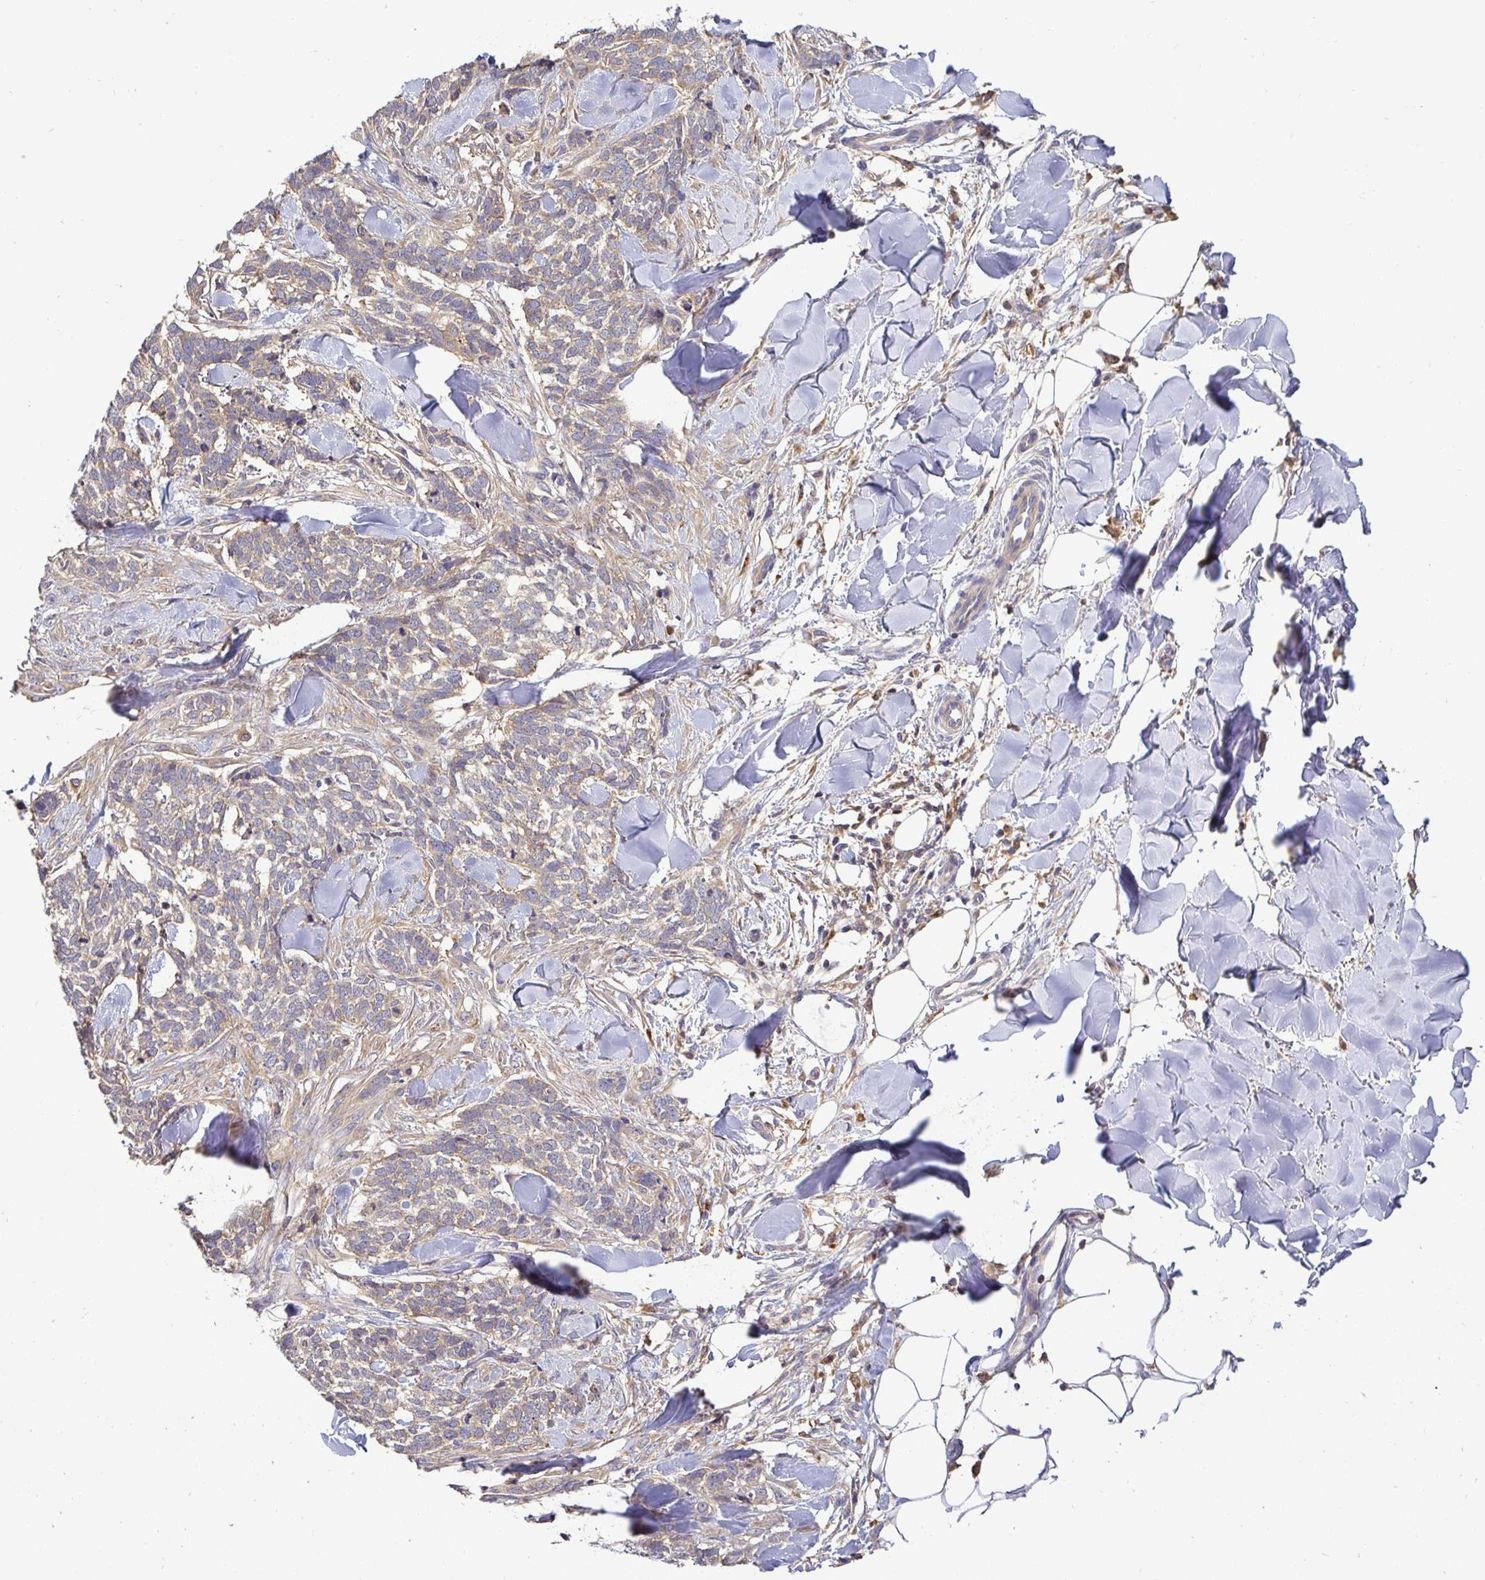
{"staining": {"intensity": "weak", "quantity": "<25%", "location": "cytoplasmic/membranous"}, "tissue": "skin cancer", "cell_type": "Tumor cells", "image_type": "cancer", "snomed": [{"axis": "morphology", "description": "Basal cell carcinoma"}, {"axis": "topography", "description": "Skin"}], "caption": "A micrograph of human skin cancer is negative for staining in tumor cells.", "gene": "ATP6V1F", "patient": {"sex": "female", "age": 59}}